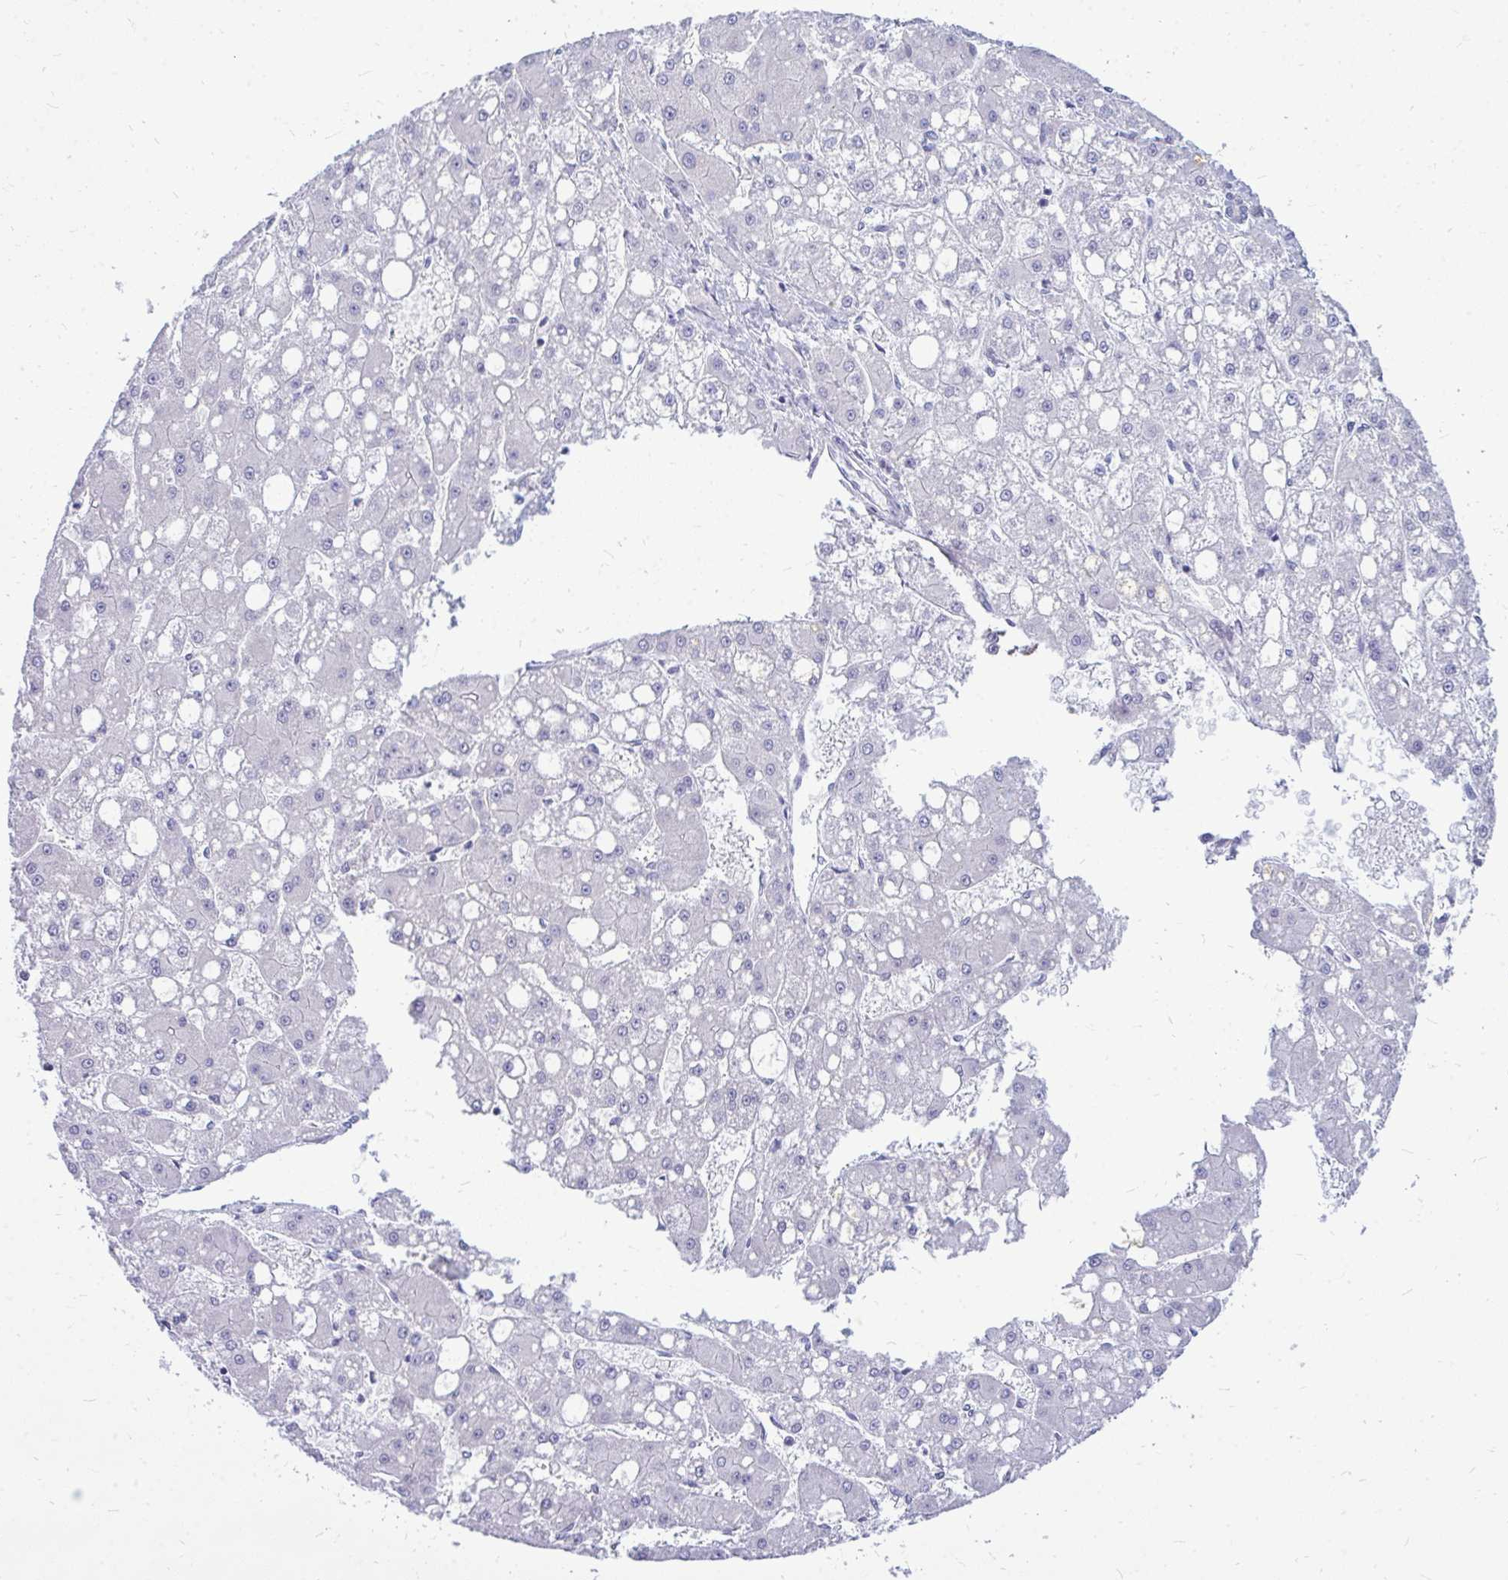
{"staining": {"intensity": "negative", "quantity": "none", "location": "none"}, "tissue": "liver cancer", "cell_type": "Tumor cells", "image_type": "cancer", "snomed": [{"axis": "morphology", "description": "Carcinoma, Hepatocellular, NOS"}, {"axis": "topography", "description": "Liver"}], "caption": "Hepatocellular carcinoma (liver) was stained to show a protein in brown. There is no significant expression in tumor cells.", "gene": "ZSCAN25", "patient": {"sex": "male", "age": 67}}